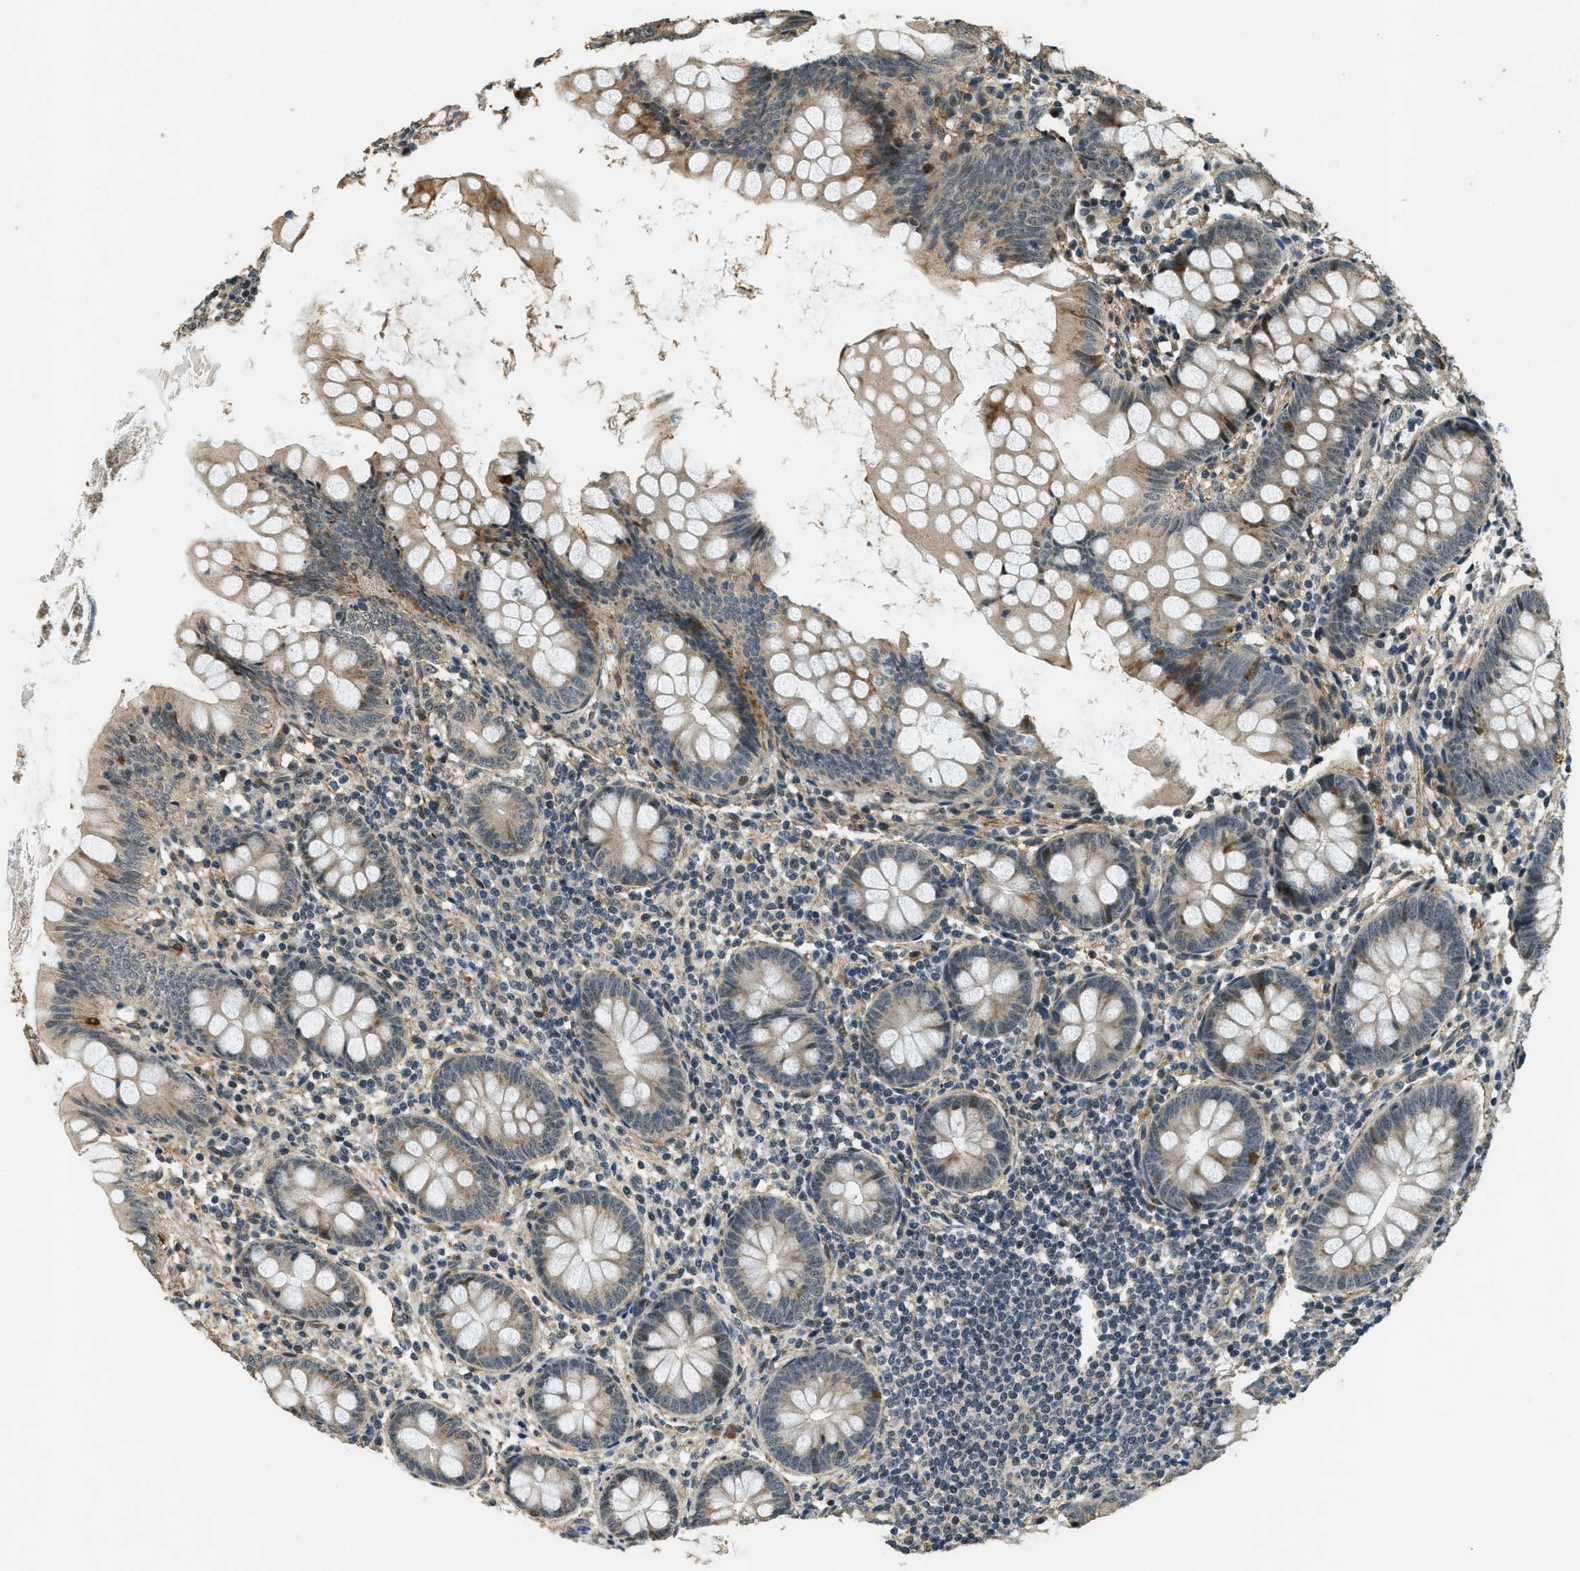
{"staining": {"intensity": "weak", "quantity": ">75%", "location": "cytoplasmic/membranous"}, "tissue": "appendix", "cell_type": "Glandular cells", "image_type": "normal", "snomed": [{"axis": "morphology", "description": "Normal tissue, NOS"}, {"axis": "topography", "description": "Appendix"}], "caption": "An IHC micrograph of normal tissue is shown. Protein staining in brown labels weak cytoplasmic/membranous positivity in appendix within glandular cells. The protein of interest is stained brown, and the nuclei are stained in blue (DAB (3,3'-diaminobenzidine) IHC with brightfield microscopy, high magnification).", "gene": "MED21", "patient": {"sex": "female", "age": 77}}